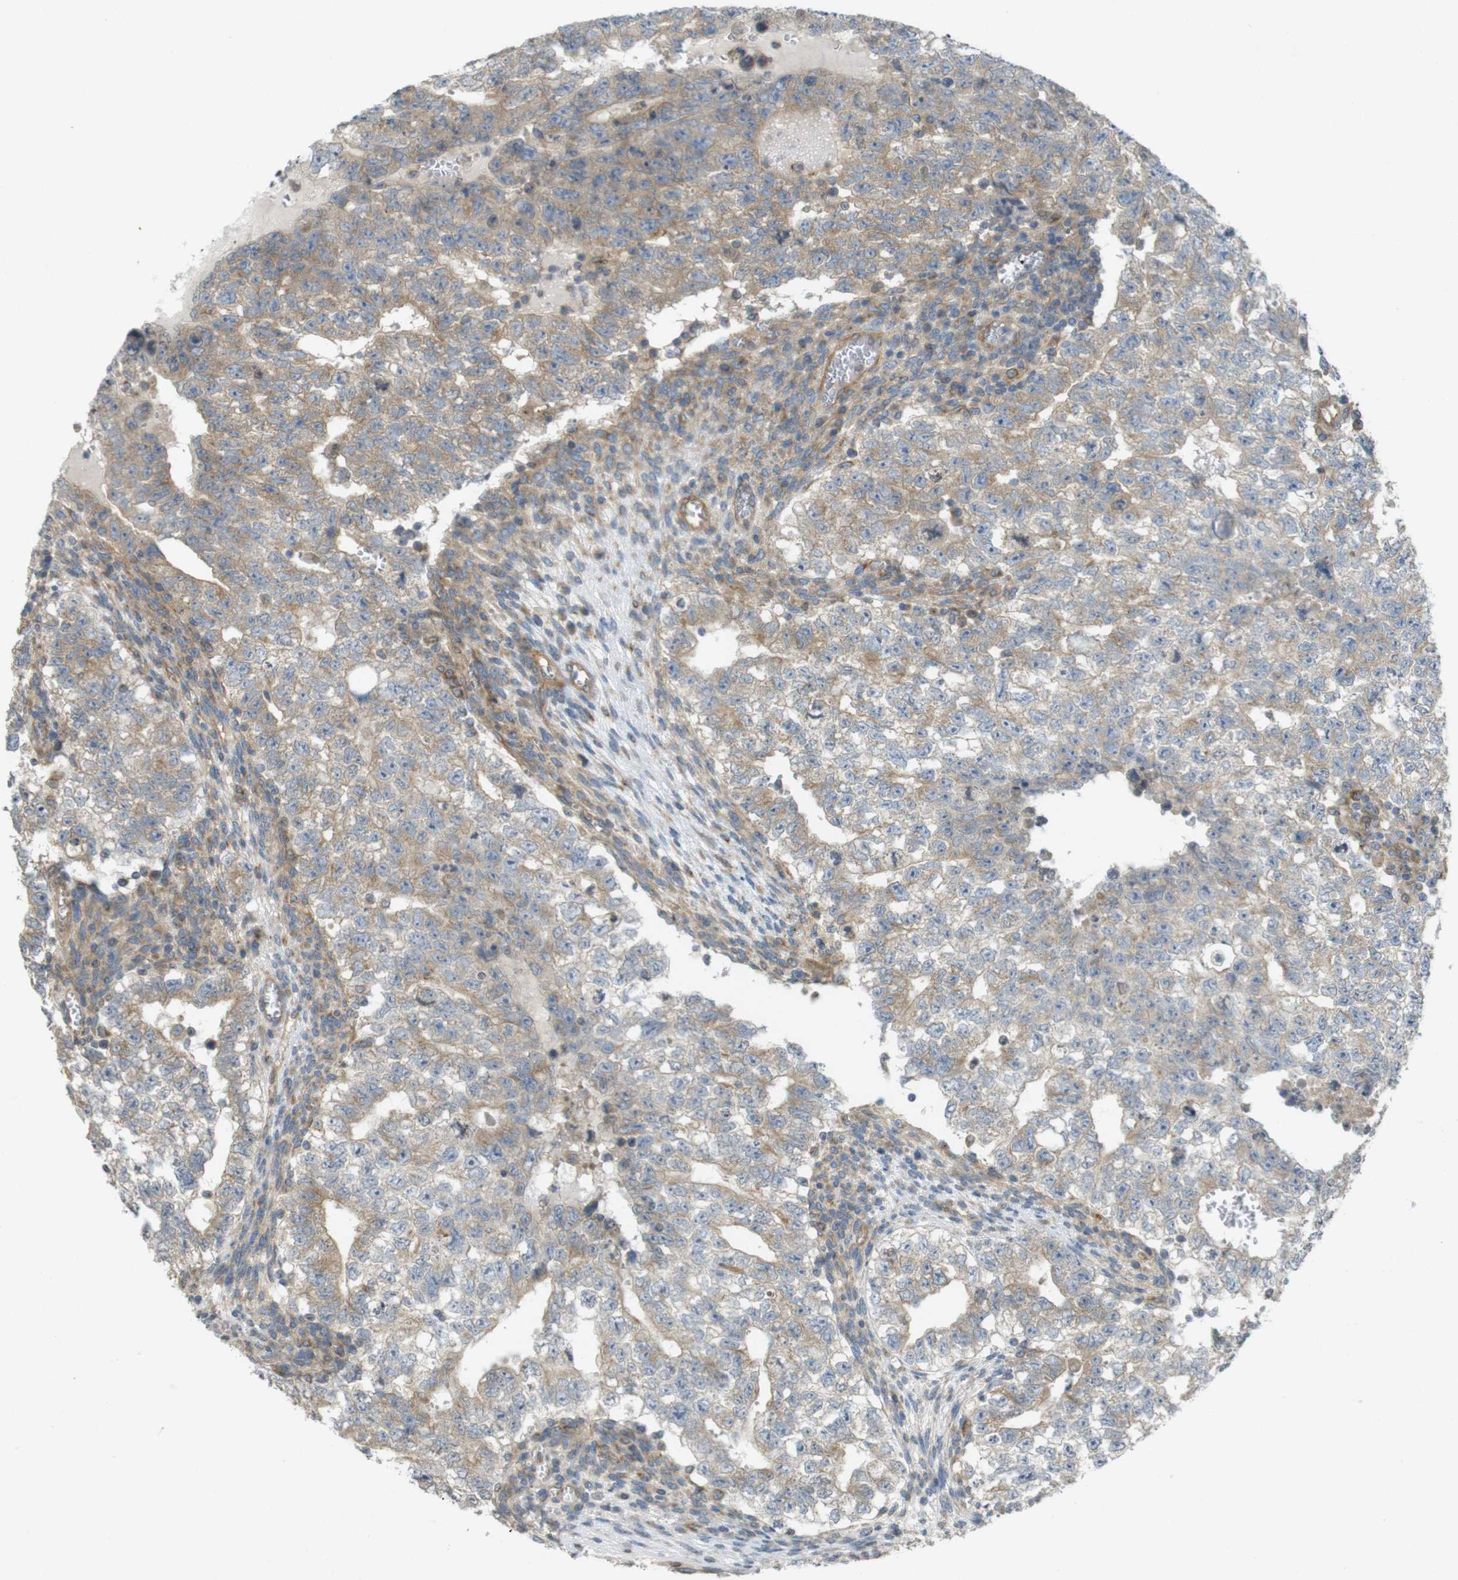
{"staining": {"intensity": "weak", "quantity": "25%-75%", "location": "cytoplasmic/membranous"}, "tissue": "testis cancer", "cell_type": "Tumor cells", "image_type": "cancer", "snomed": [{"axis": "morphology", "description": "Seminoma, NOS"}, {"axis": "morphology", "description": "Carcinoma, Embryonal, NOS"}, {"axis": "topography", "description": "Testis"}], "caption": "DAB (3,3'-diaminobenzidine) immunohistochemical staining of testis cancer displays weak cytoplasmic/membranous protein positivity in about 25%-75% of tumor cells.", "gene": "KIF5B", "patient": {"sex": "male", "age": 38}}